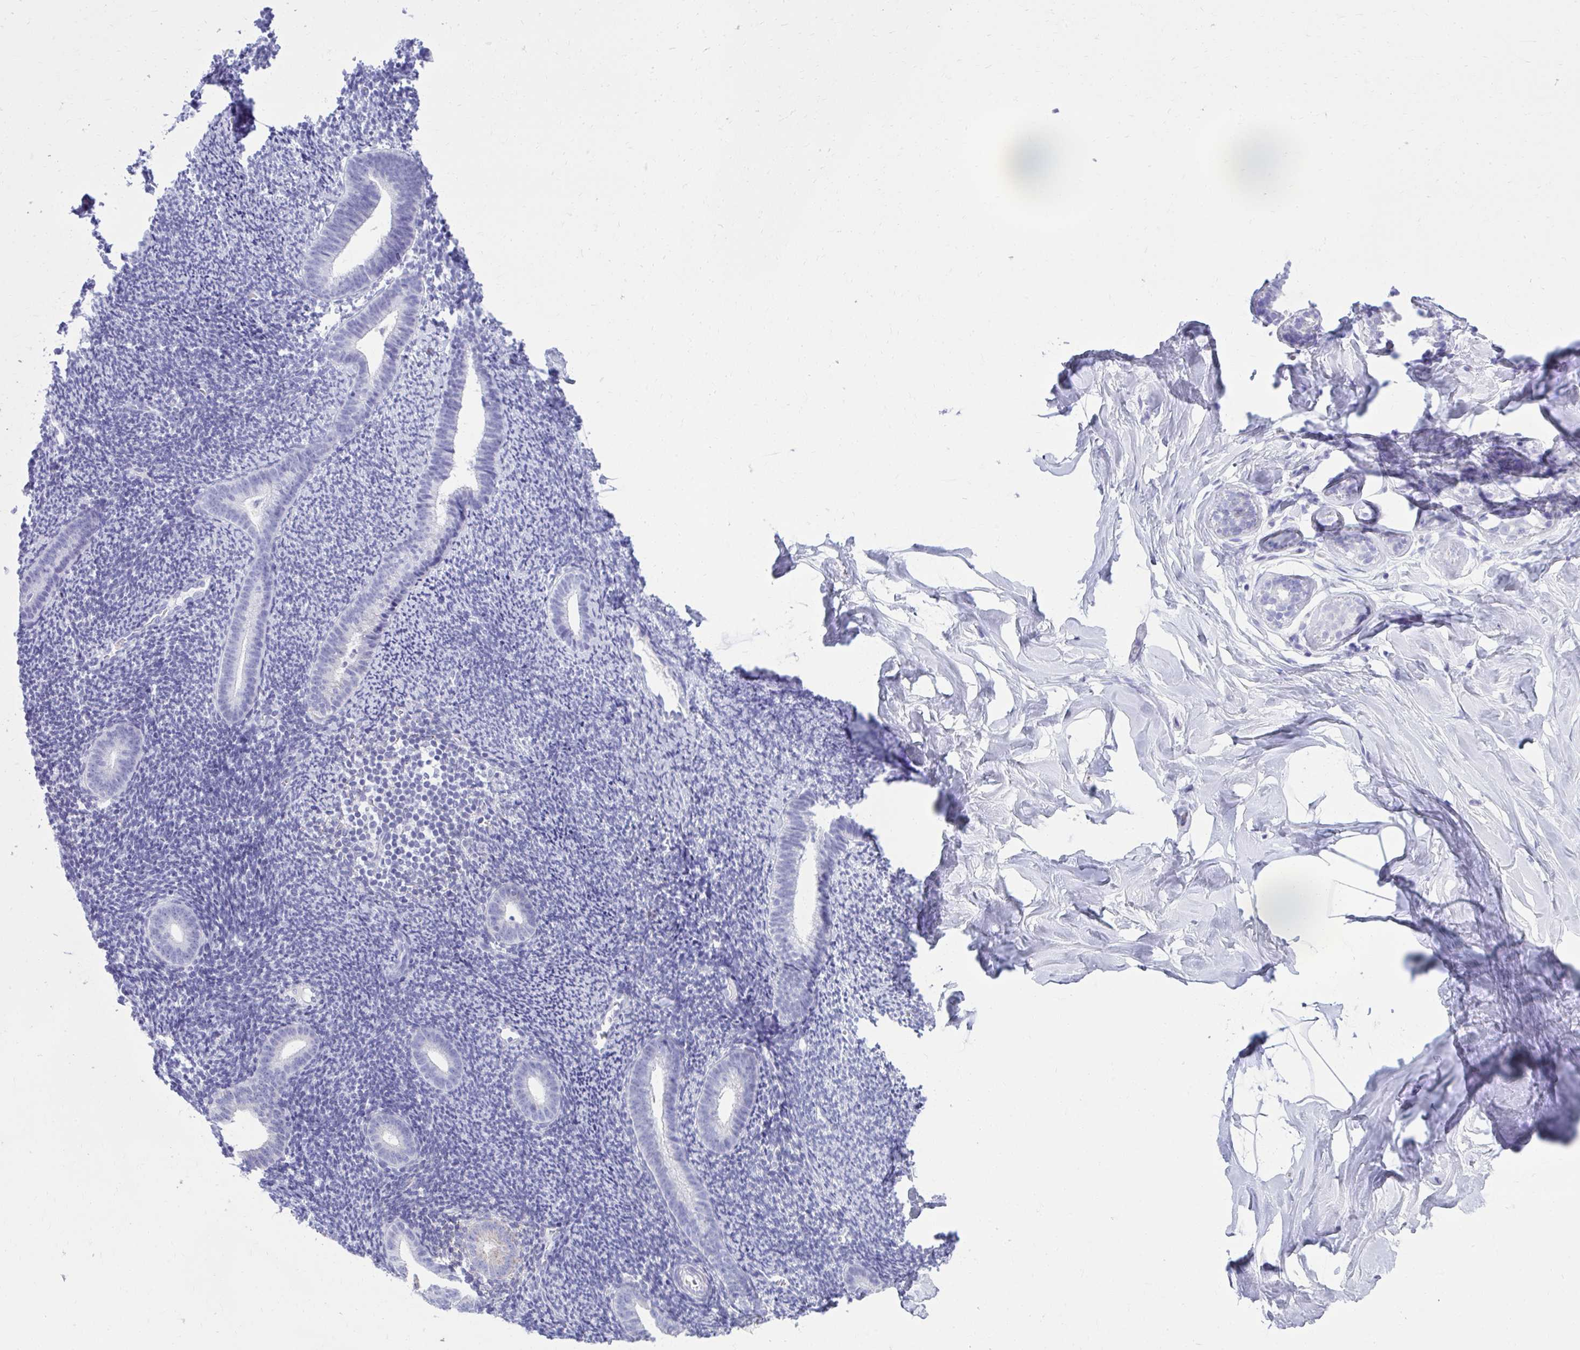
{"staining": {"intensity": "negative", "quantity": "none", "location": "none"}, "tissue": "endometrium", "cell_type": "Cells in endometrial stroma", "image_type": "normal", "snomed": [{"axis": "morphology", "description": "Normal tissue, NOS"}, {"axis": "topography", "description": "Endometrium"}], "caption": "A high-resolution micrograph shows immunohistochemistry staining of unremarkable endometrium, which shows no significant positivity in cells in endometrial stroma.", "gene": "AIG1", "patient": {"sex": "female", "age": 39}}